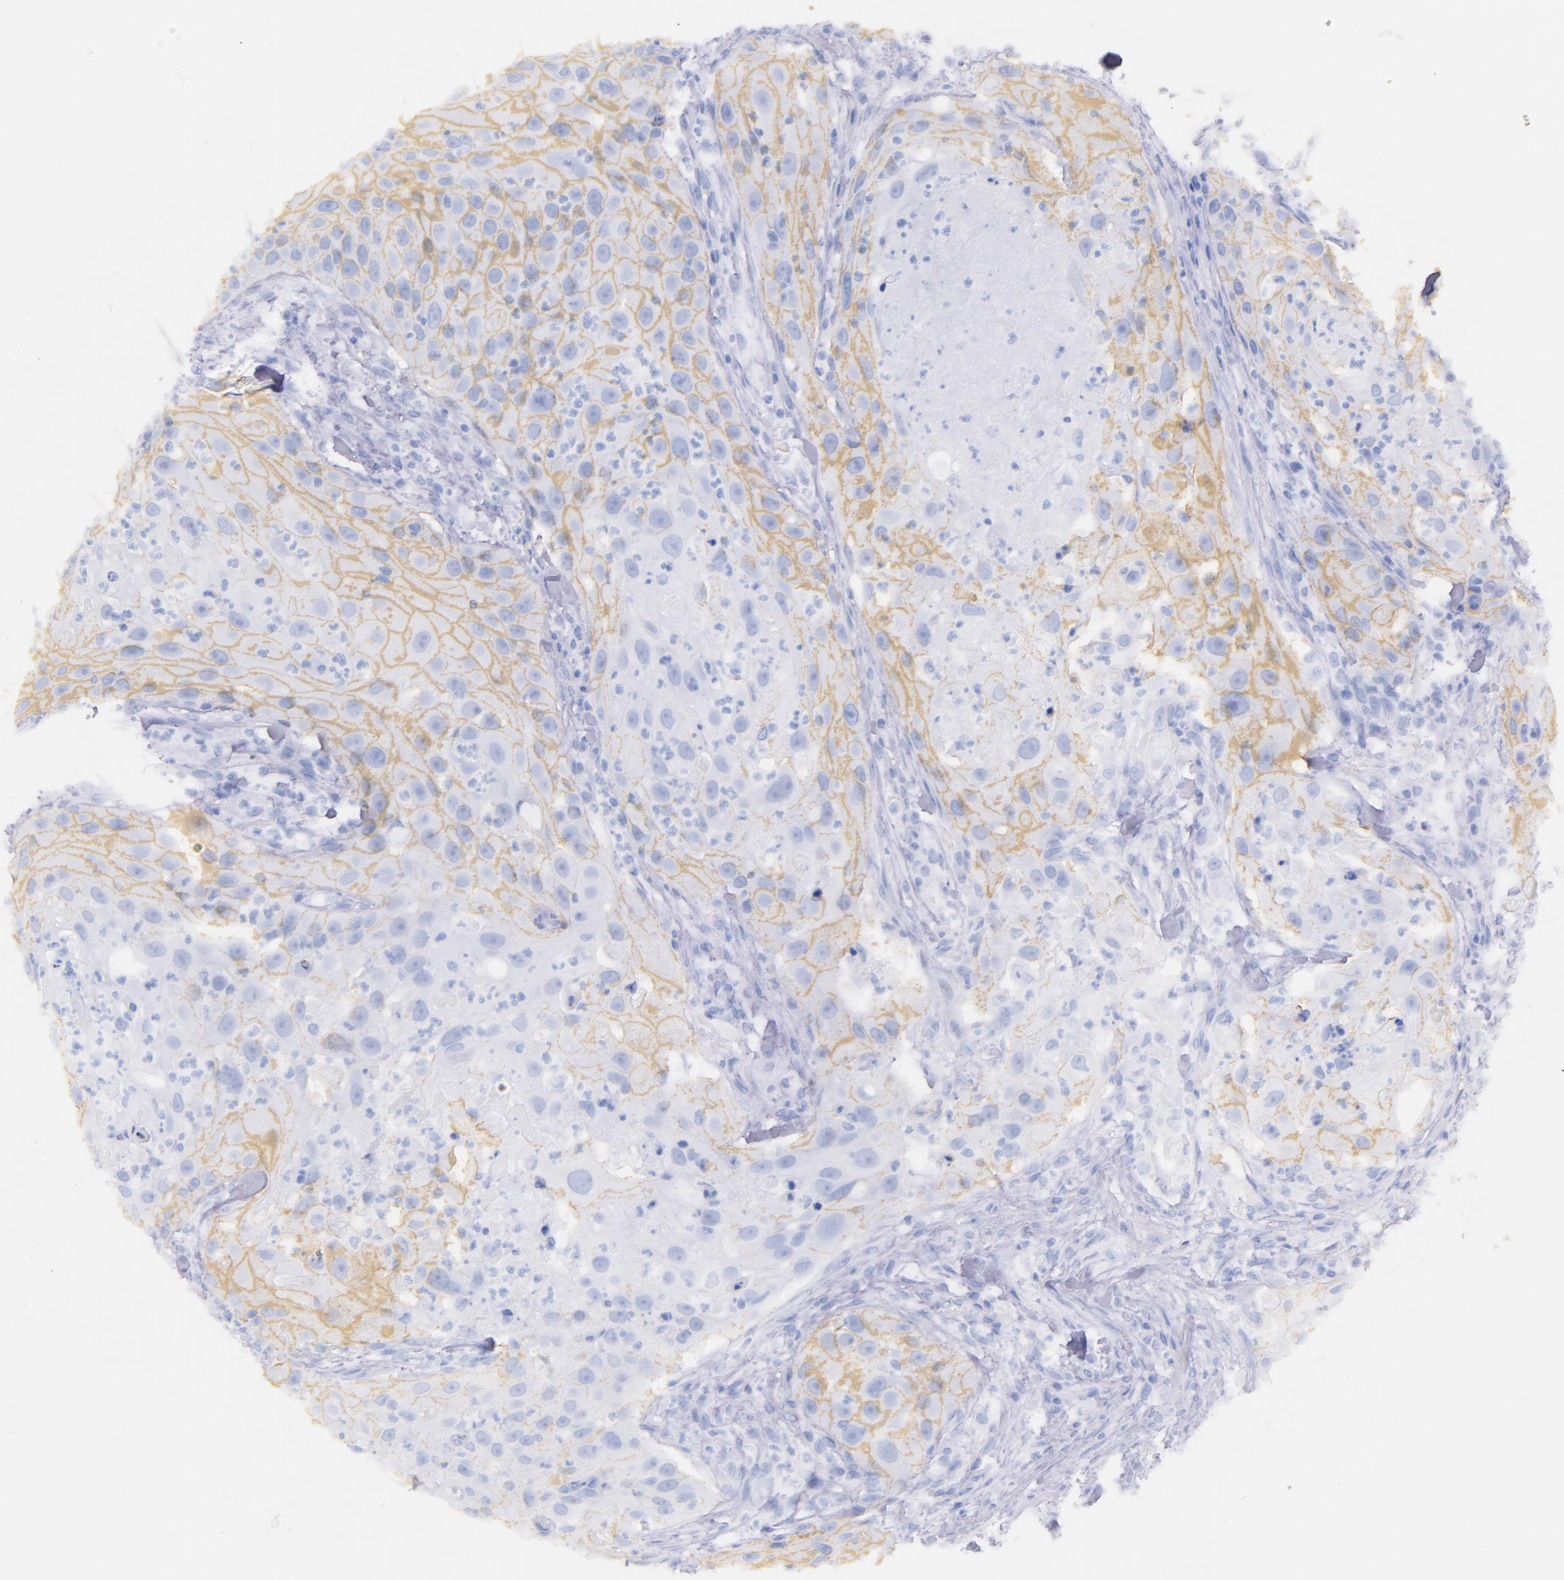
{"staining": {"intensity": "weak", "quantity": "25%-75%", "location": "cytoplasmic/membranous"}, "tissue": "head and neck cancer", "cell_type": "Tumor cells", "image_type": "cancer", "snomed": [{"axis": "morphology", "description": "Squamous cell carcinoma, NOS"}, {"axis": "topography", "description": "Head-Neck"}], "caption": "DAB (3,3'-diaminobenzidine) immunohistochemical staining of human head and neck cancer (squamous cell carcinoma) demonstrates weak cytoplasmic/membranous protein staining in about 25%-75% of tumor cells.", "gene": "CD44", "patient": {"sex": "male", "age": 64}}